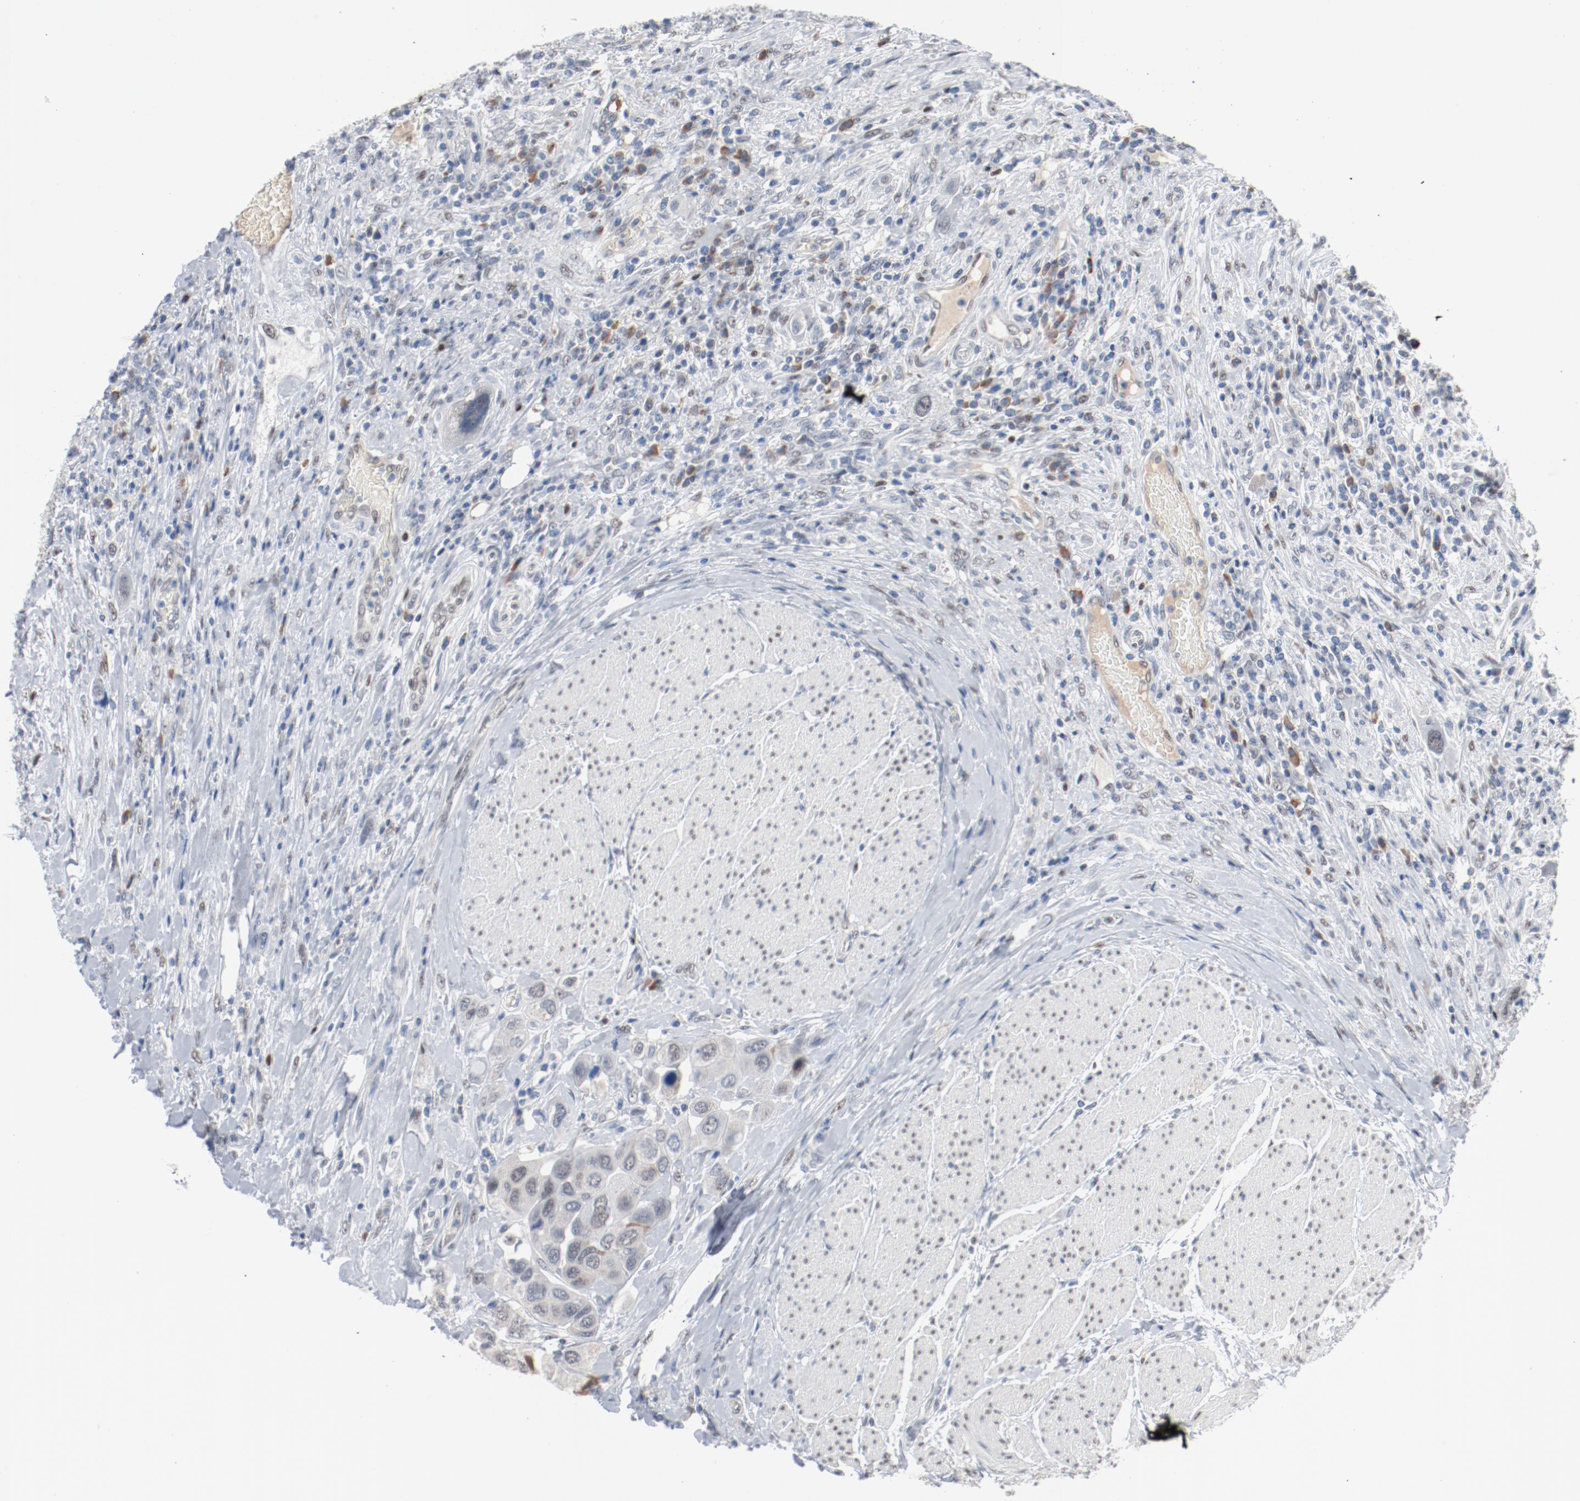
{"staining": {"intensity": "negative", "quantity": "none", "location": "none"}, "tissue": "urothelial cancer", "cell_type": "Tumor cells", "image_type": "cancer", "snomed": [{"axis": "morphology", "description": "Urothelial carcinoma, High grade"}, {"axis": "topography", "description": "Urinary bladder"}], "caption": "Urothelial carcinoma (high-grade) was stained to show a protein in brown. There is no significant staining in tumor cells.", "gene": "FOXP1", "patient": {"sex": "male", "age": 50}}